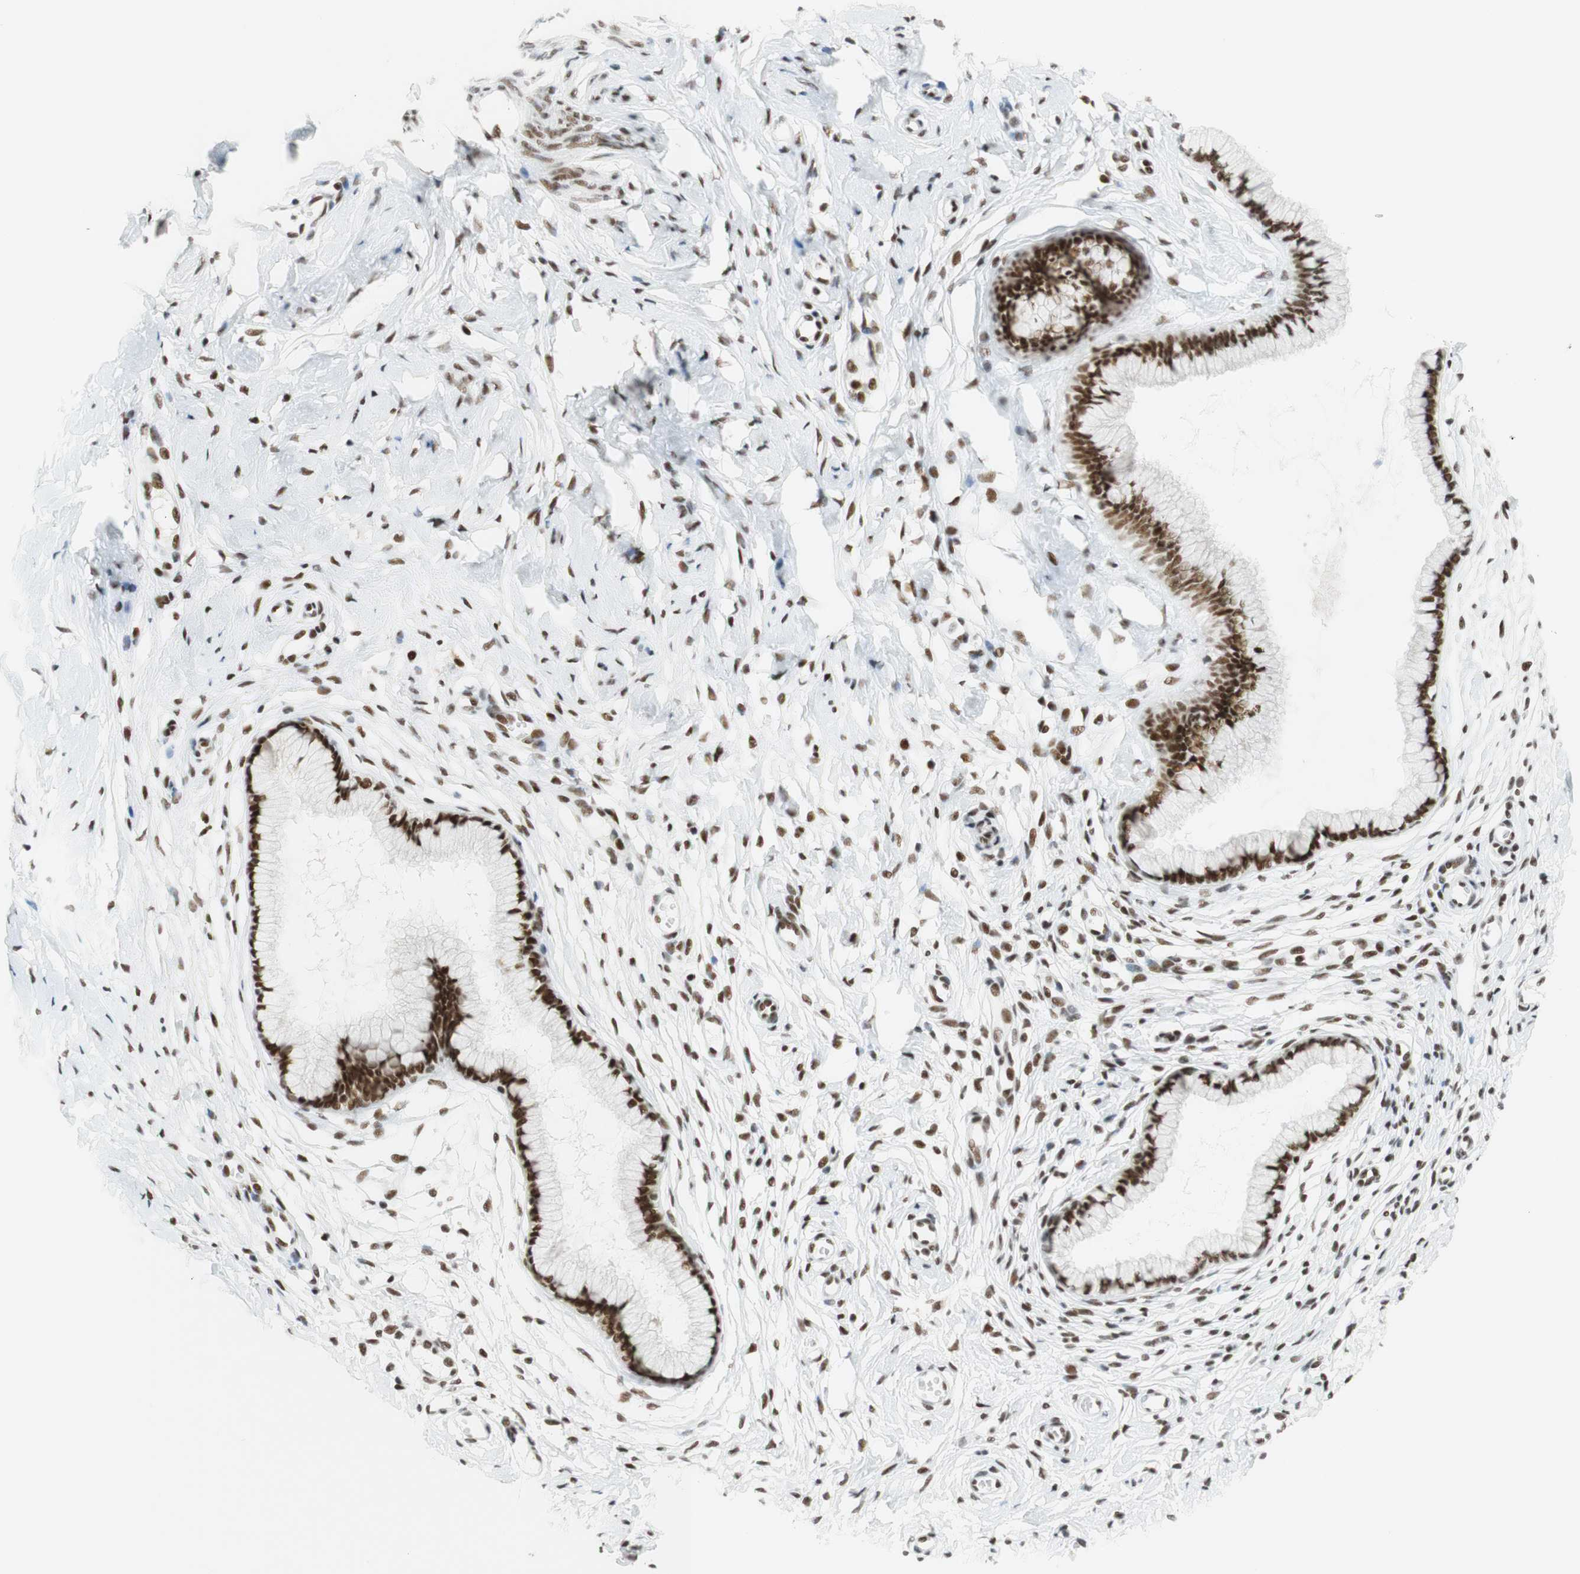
{"staining": {"intensity": "moderate", "quantity": ">75%", "location": "nuclear"}, "tissue": "cervix", "cell_type": "Glandular cells", "image_type": "normal", "snomed": [{"axis": "morphology", "description": "Normal tissue, NOS"}, {"axis": "topography", "description": "Cervix"}], "caption": "Glandular cells show medium levels of moderate nuclear expression in approximately >75% of cells in normal human cervix.", "gene": "RNF20", "patient": {"sex": "female", "age": 65}}